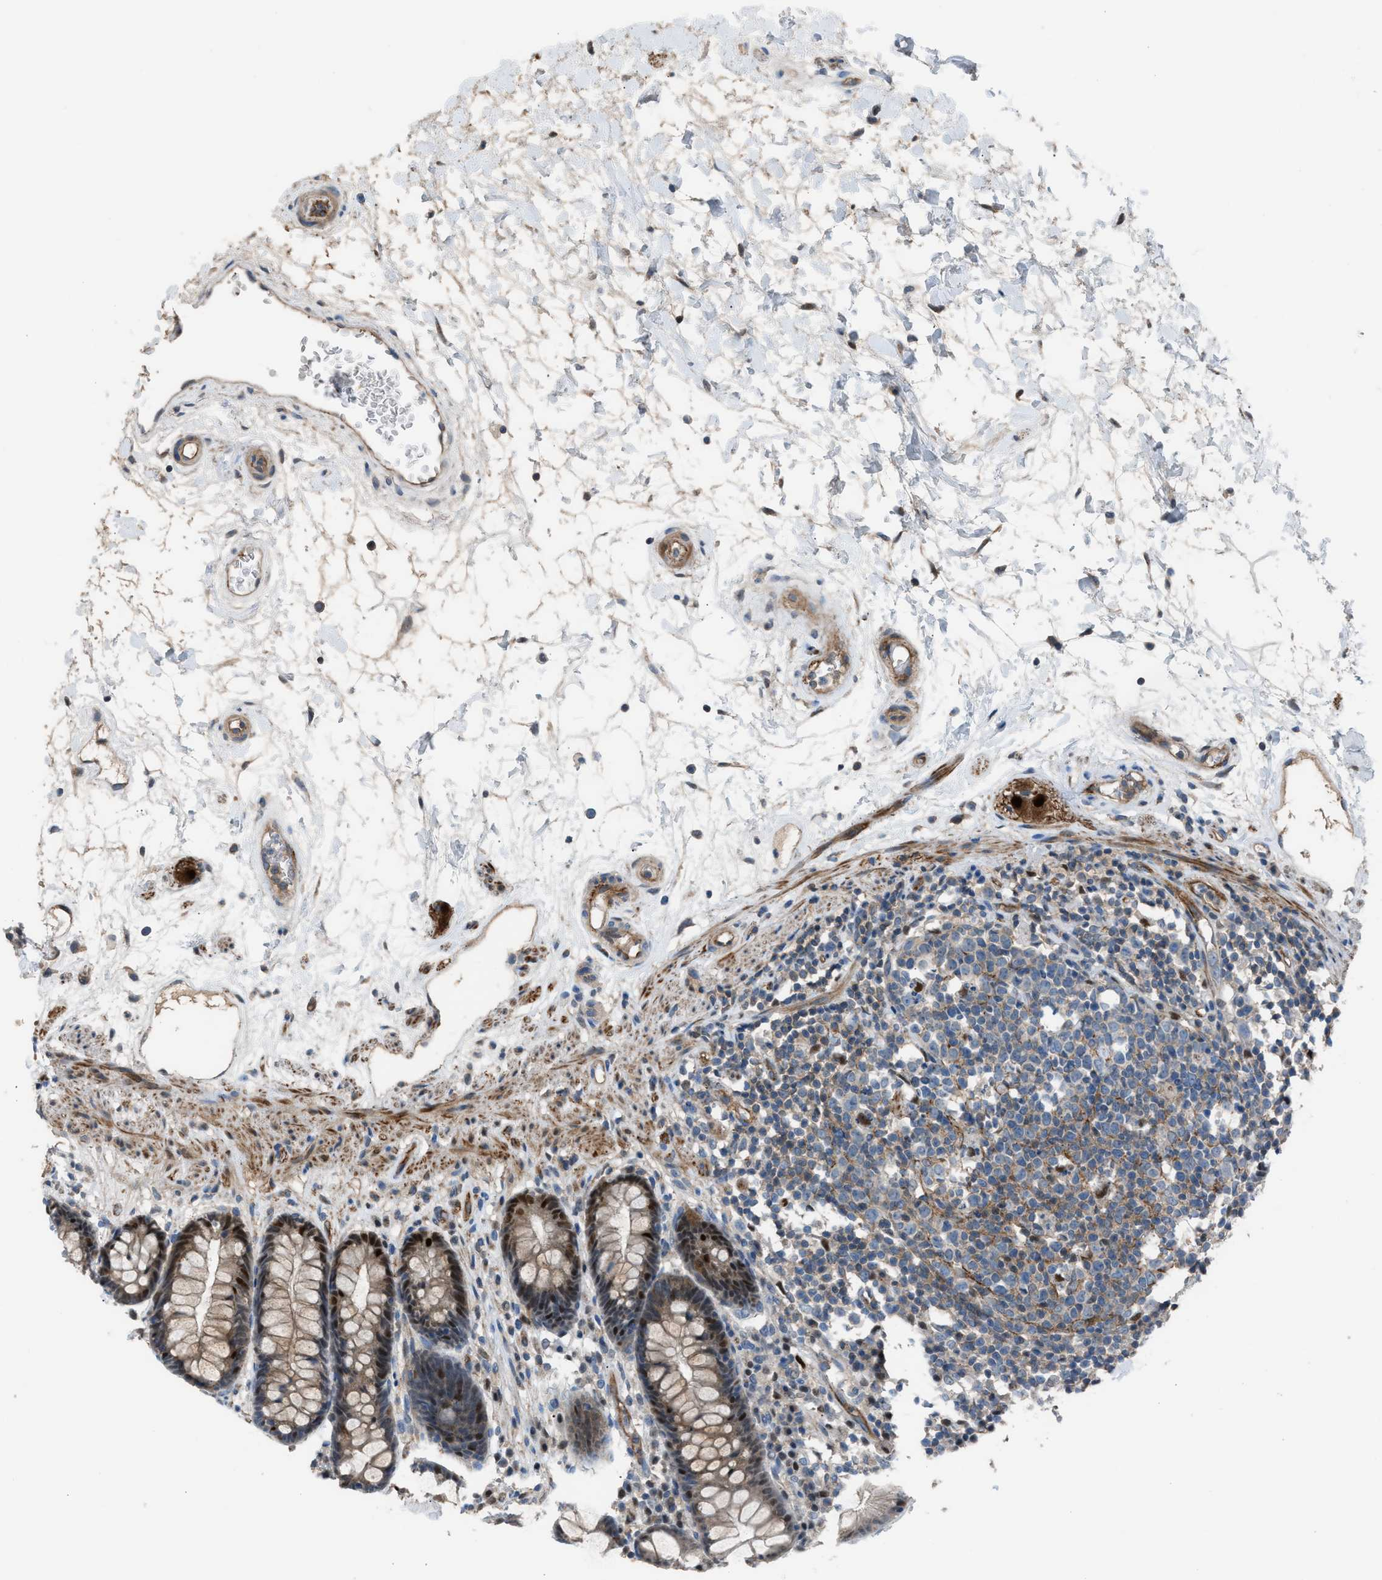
{"staining": {"intensity": "moderate", "quantity": ">75%", "location": "cytoplasmic/membranous,nuclear"}, "tissue": "rectum", "cell_type": "Glandular cells", "image_type": "normal", "snomed": [{"axis": "morphology", "description": "Normal tissue, NOS"}, {"axis": "topography", "description": "Rectum"}], "caption": "The immunohistochemical stain highlights moderate cytoplasmic/membranous,nuclear staining in glandular cells of unremarkable rectum. The staining was performed using DAB (3,3'-diaminobenzidine) to visualize the protein expression in brown, while the nuclei were stained in blue with hematoxylin (Magnification: 20x).", "gene": "CRTC1", "patient": {"sex": "male", "age": 64}}